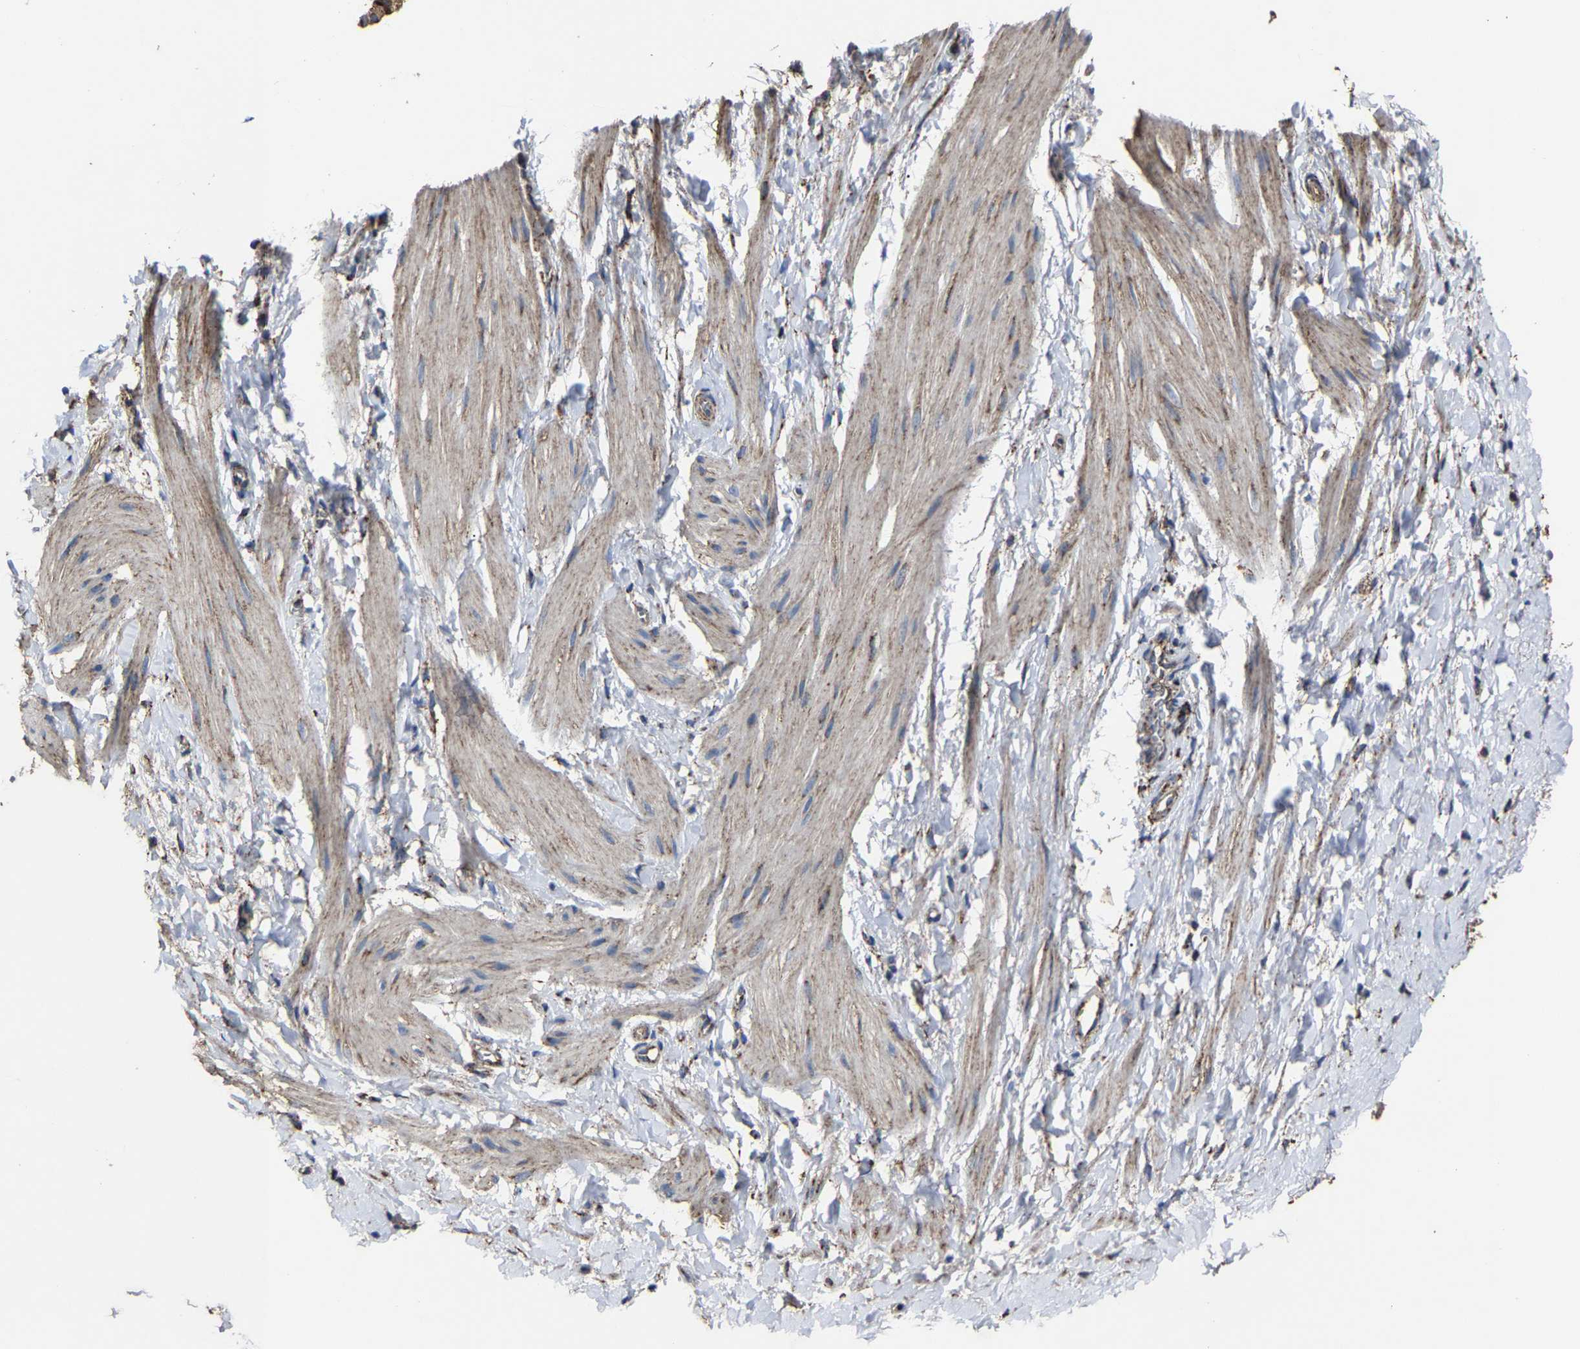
{"staining": {"intensity": "moderate", "quantity": "25%-75%", "location": "cytoplasmic/membranous"}, "tissue": "smooth muscle", "cell_type": "Smooth muscle cells", "image_type": "normal", "snomed": [{"axis": "morphology", "description": "Normal tissue, NOS"}, {"axis": "topography", "description": "Smooth muscle"}], "caption": "Protein staining of benign smooth muscle shows moderate cytoplasmic/membranous staining in approximately 25%-75% of smooth muscle cells. (Brightfield microscopy of DAB IHC at high magnification).", "gene": "NDUFV3", "patient": {"sex": "male", "age": 16}}